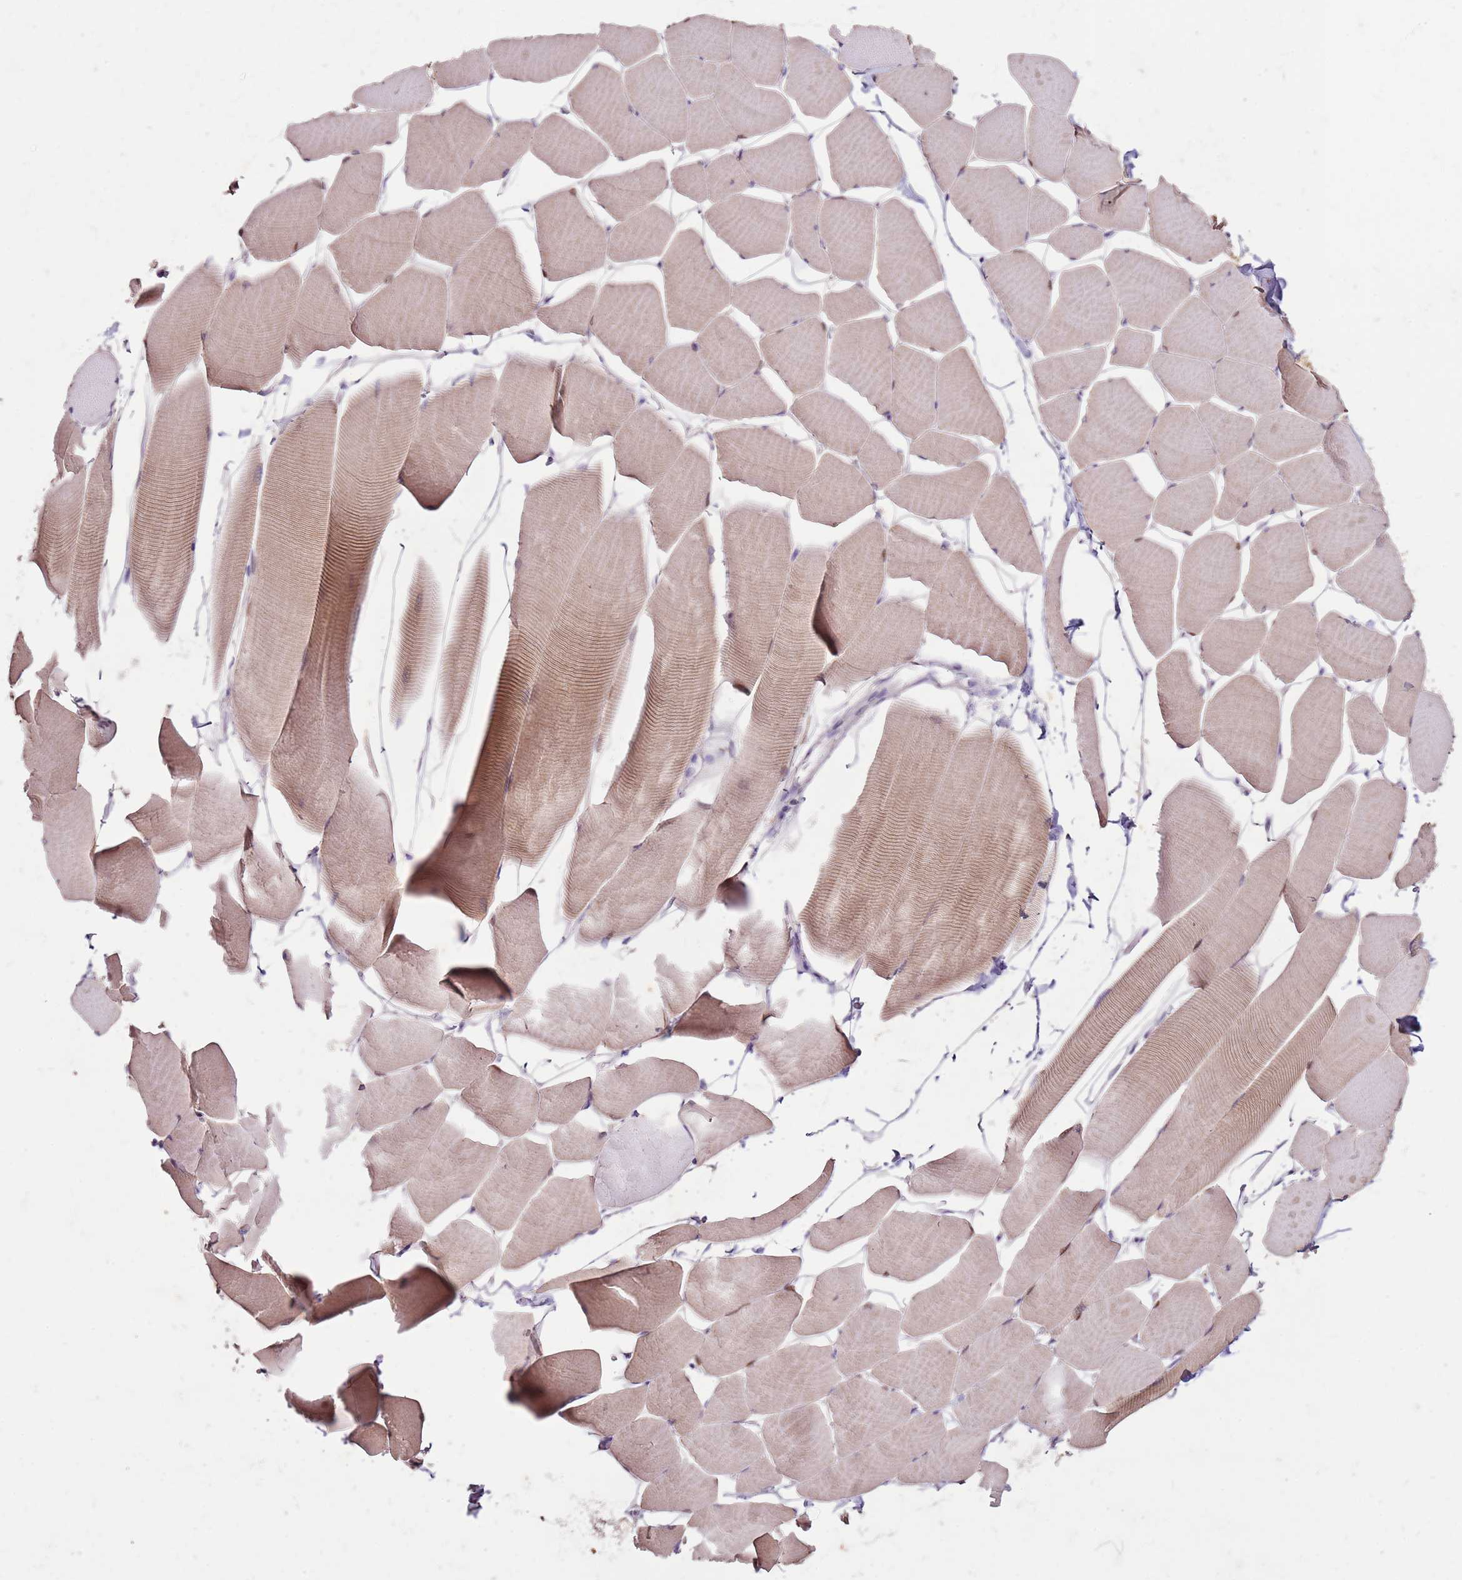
{"staining": {"intensity": "weak", "quantity": "25%-75%", "location": "cytoplasmic/membranous"}, "tissue": "skeletal muscle", "cell_type": "Myocytes", "image_type": "normal", "snomed": [{"axis": "morphology", "description": "Normal tissue, NOS"}, {"axis": "topography", "description": "Skeletal muscle"}], "caption": "Myocytes display low levels of weak cytoplasmic/membranous positivity in about 25%-75% of cells in unremarkable human skeletal muscle.", "gene": "MDH1", "patient": {"sex": "male", "age": 25}}